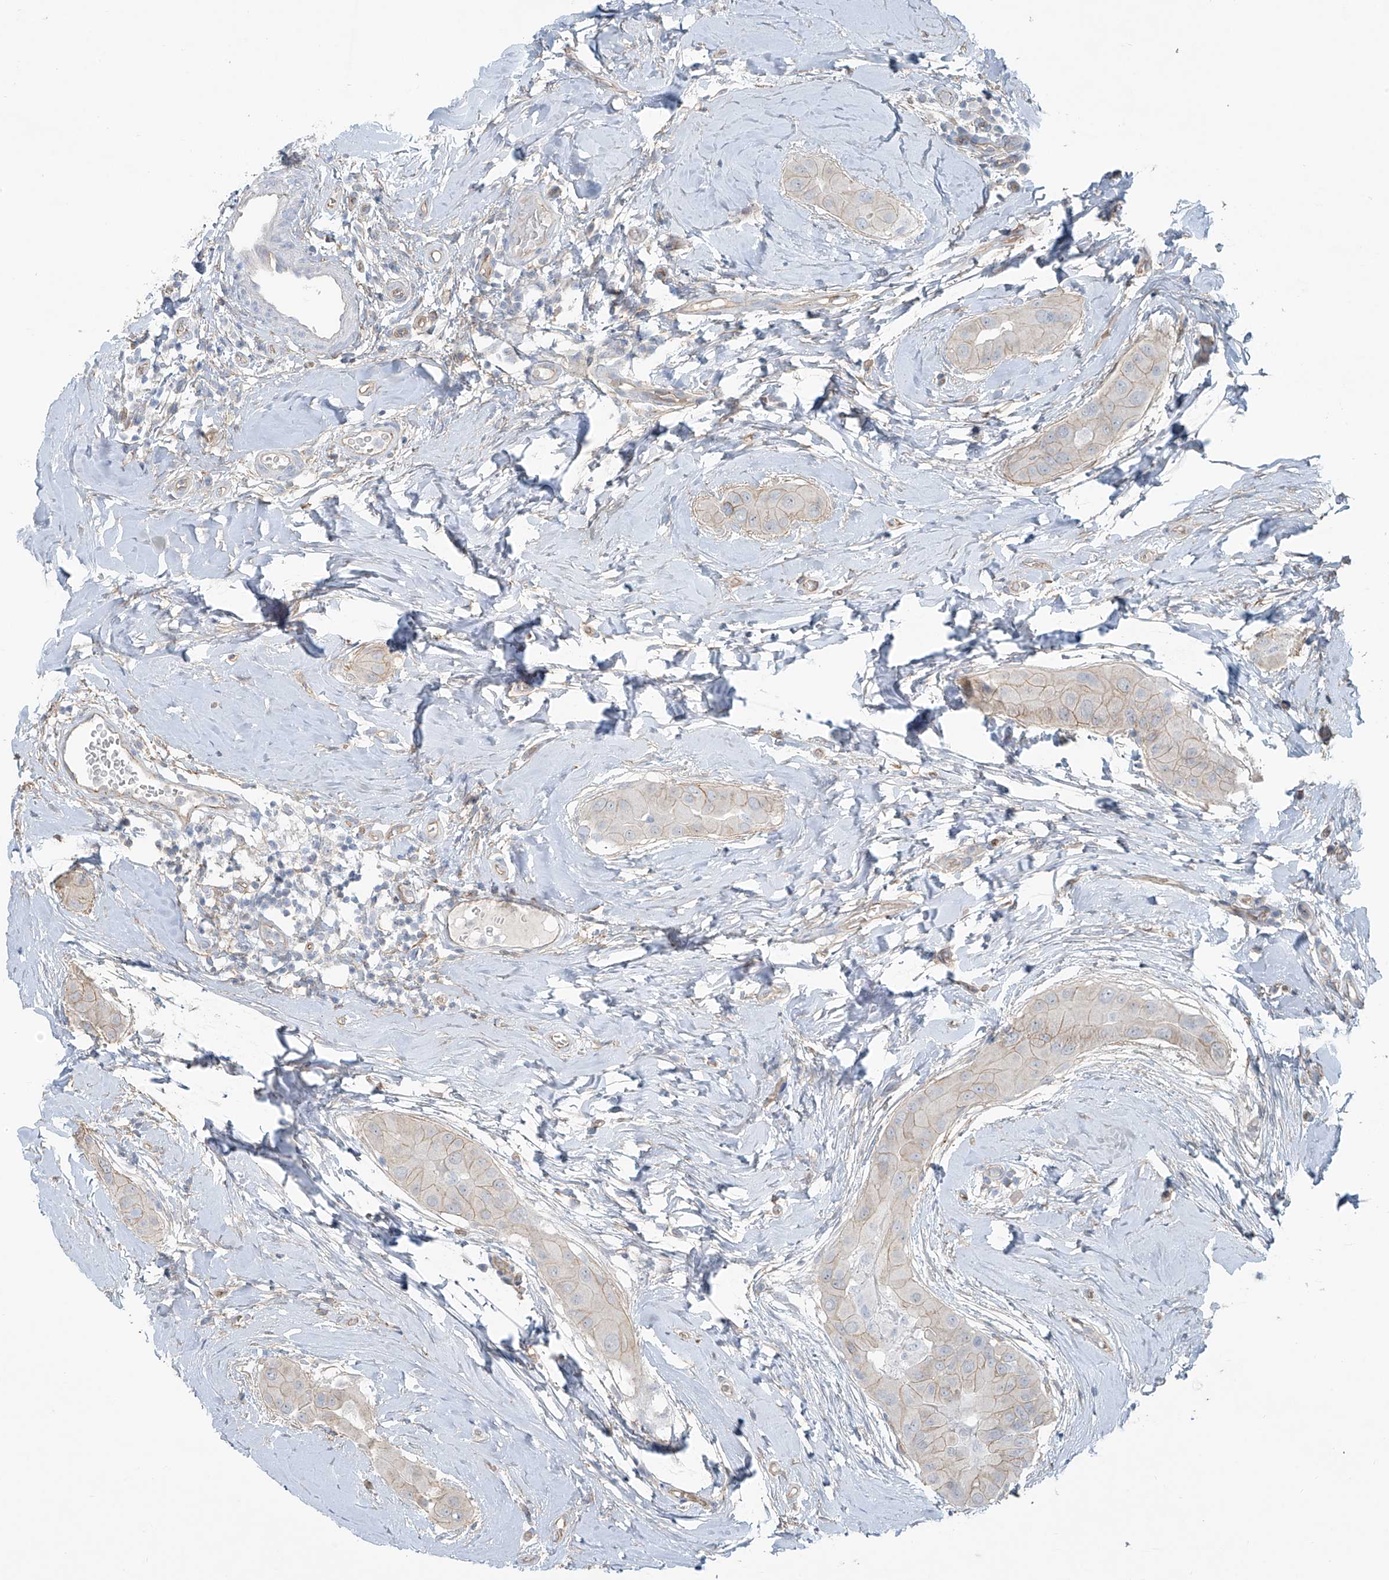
{"staining": {"intensity": "weak", "quantity": "<25%", "location": "cytoplasmic/membranous"}, "tissue": "thyroid cancer", "cell_type": "Tumor cells", "image_type": "cancer", "snomed": [{"axis": "morphology", "description": "Papillary adenocarcinoma, NOS"}, {"axis": "topography", "description": "Thyroid gland"}], "caption": "This is a image of immunohistochemistry staining of thyroid cancer, which shows no staining in tumor cells.", "gene": "TUBE1", "patient": {"sex": "male", "age": 33}}